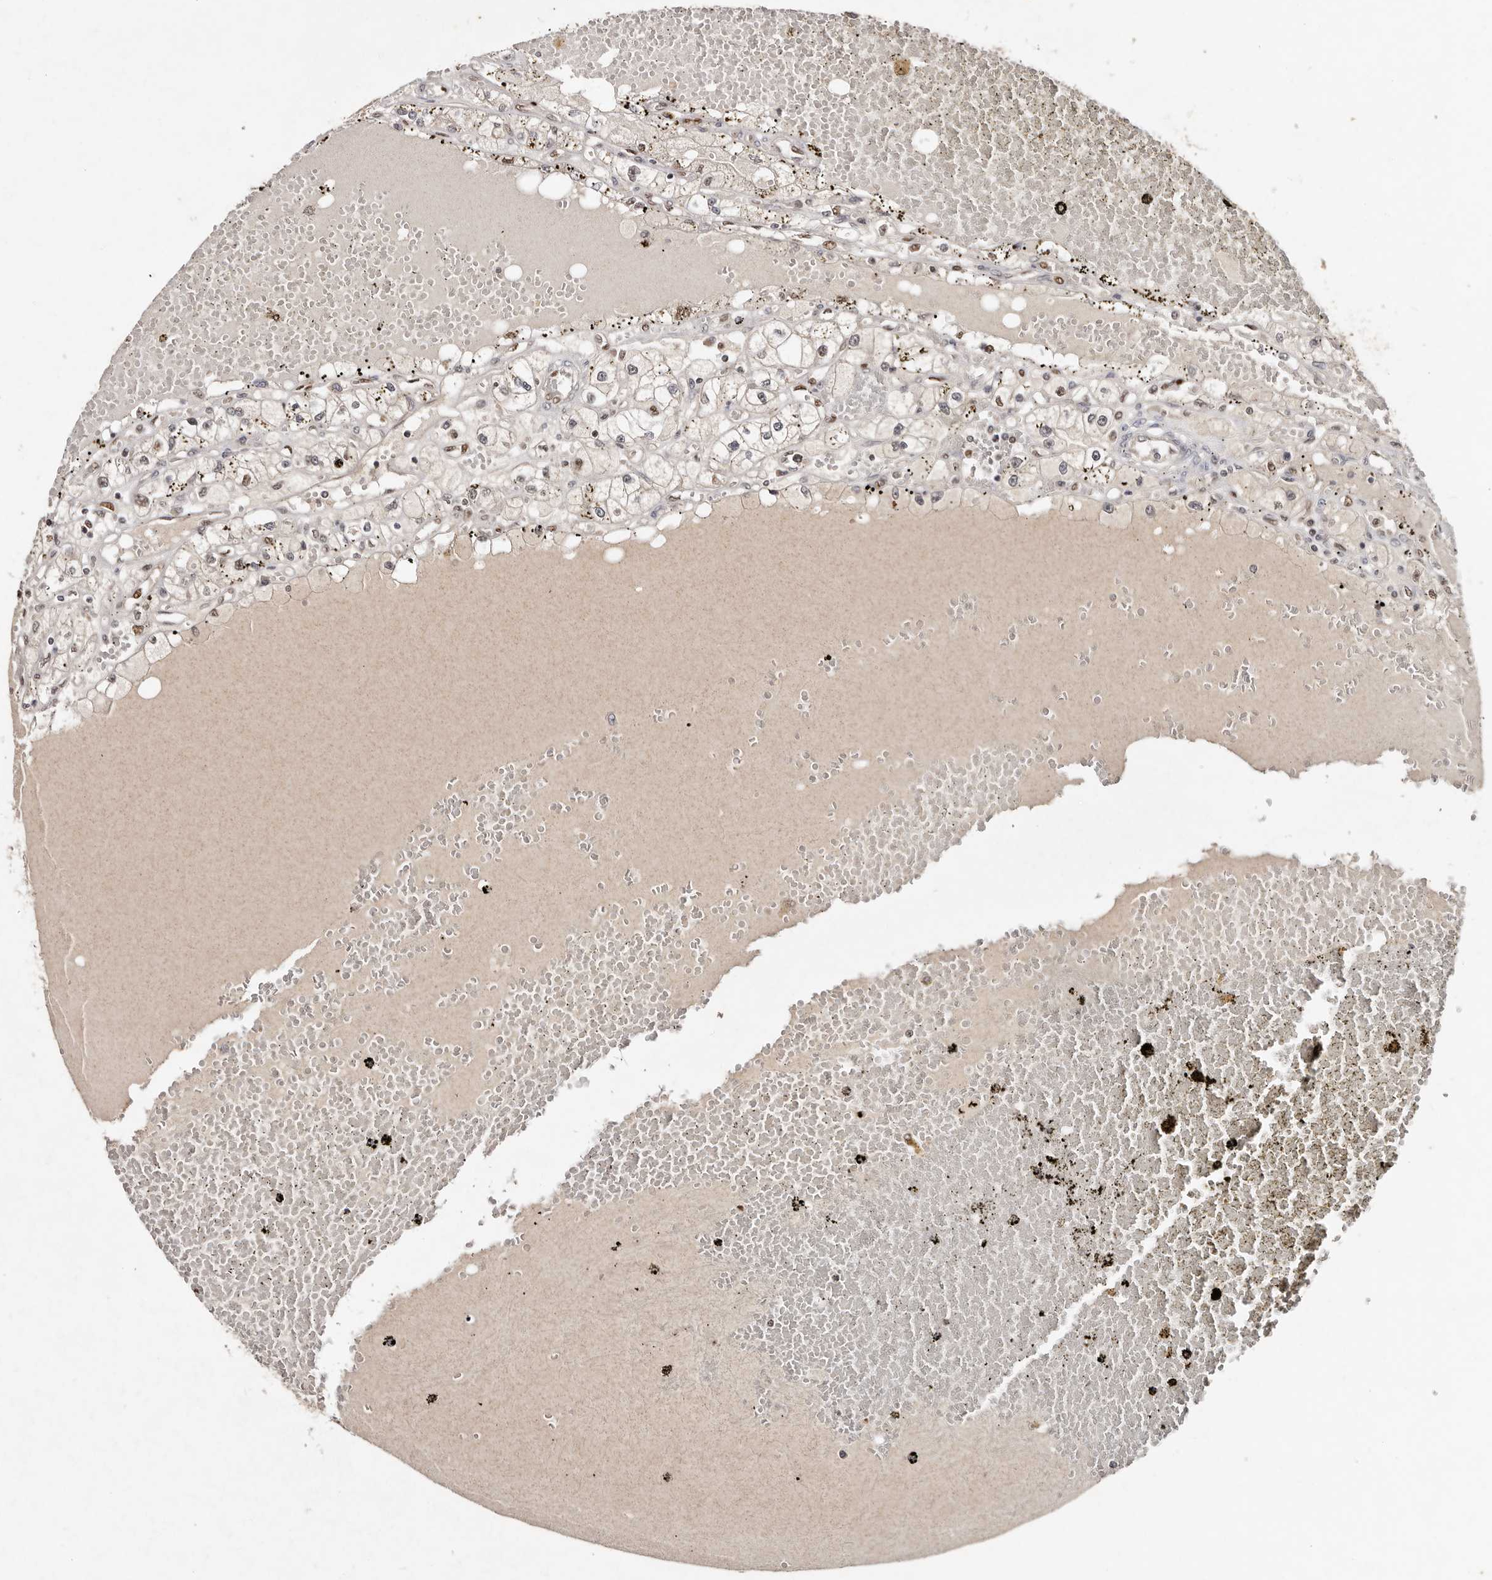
{"staining": {"intensity": "moderate", "quantity": "<25%", "location": "nuclear"}, "tissue": "renal cancer", "cell_type": "Tumor cells", "image_type": "cancer", "snomed": [{"axis": "morphology", "description": "Adenocarcinoma, NOS"}, {"axis": "topography", "description": "Kidney"}], "caption": "Protein analysis of renal cancer (adenocarcinoma) tissue reveals moderate nuclear expression in approximately <25% of tumor cells.", "gene": "KLF7", "patient": {"sex": "male", "age": 56}}